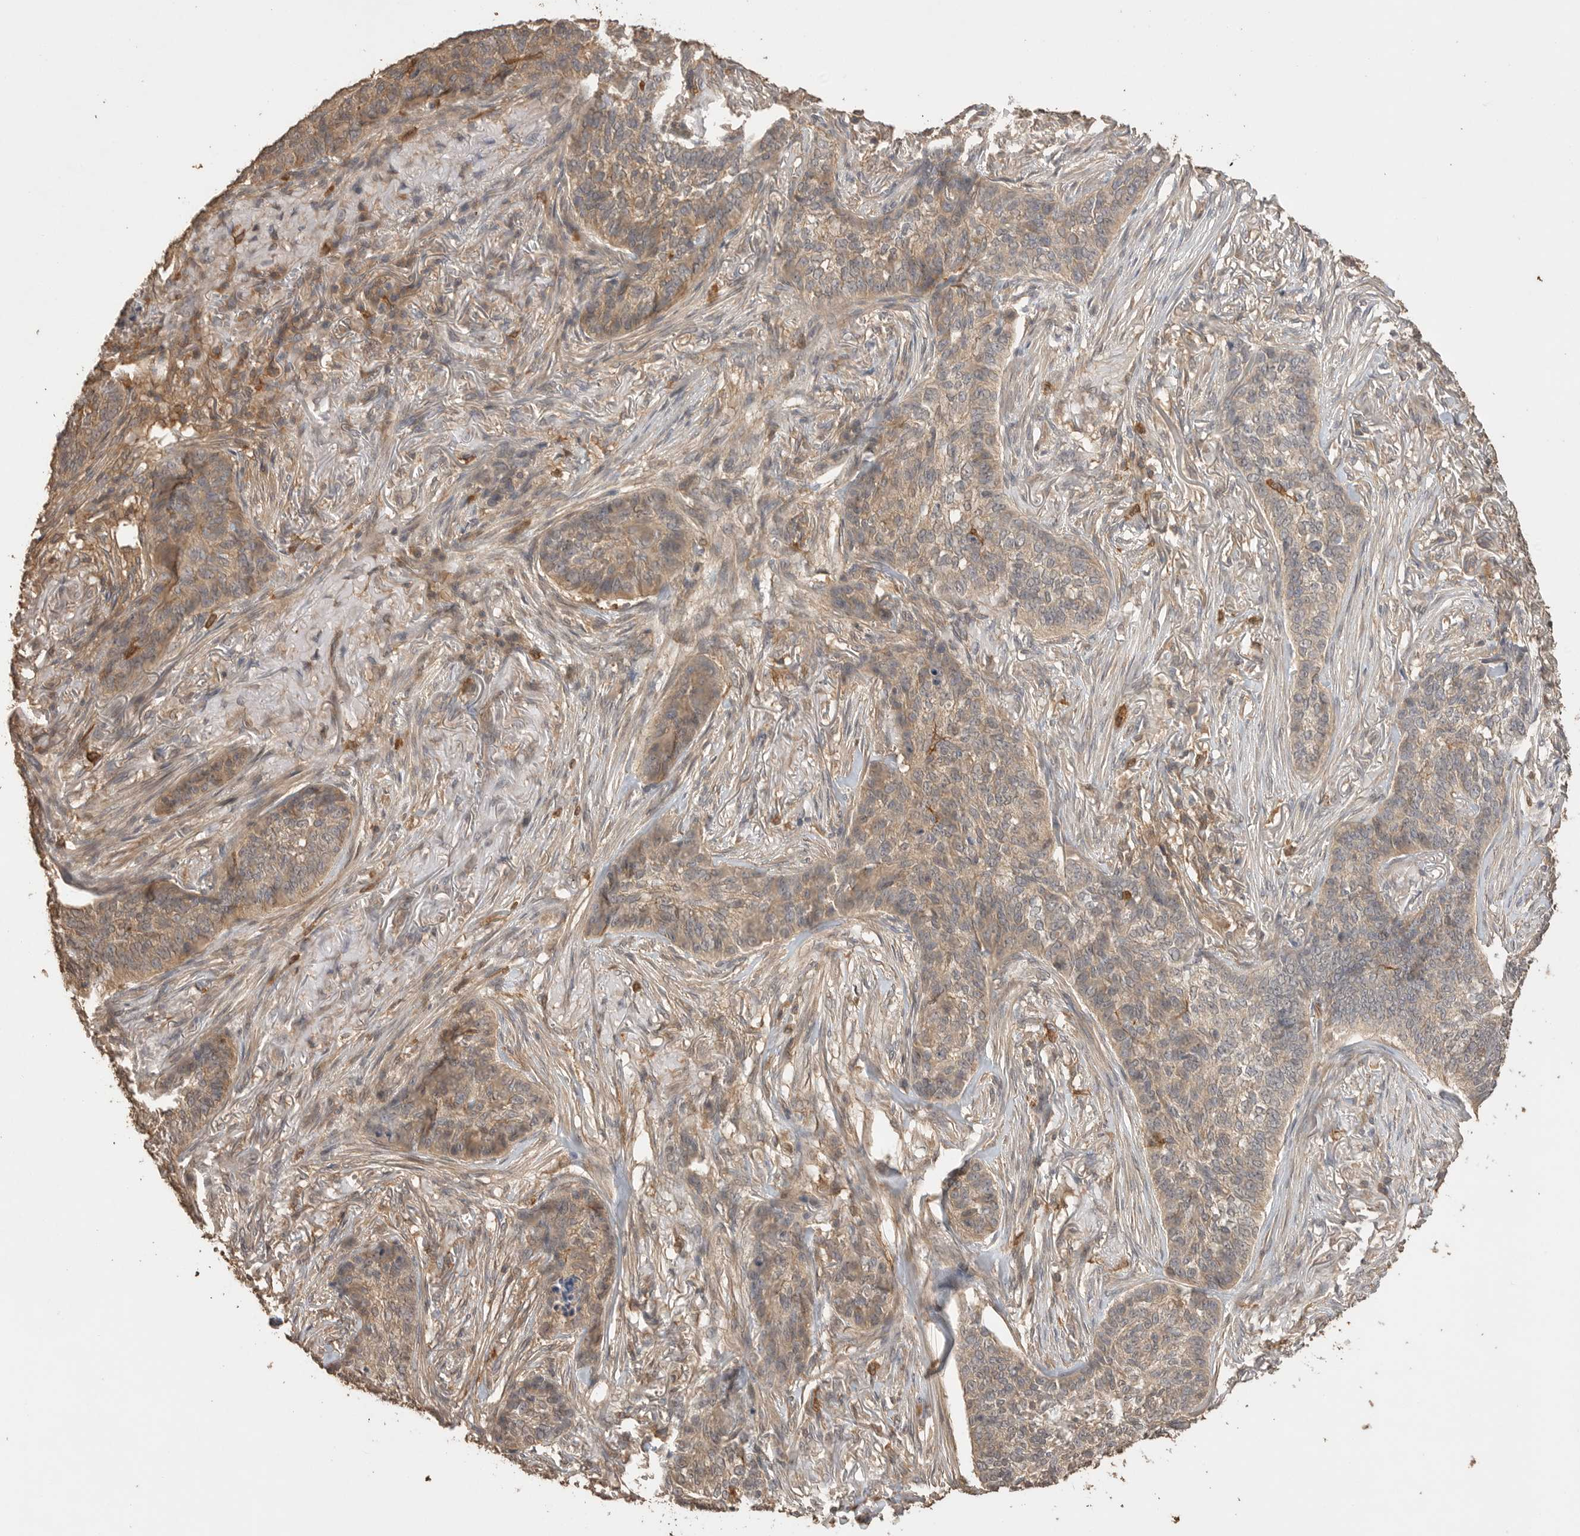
{"staining": {"intensity": "weak", "quantity": ">75%", "location": "cytoplasmic/membranous"}, "tissue": "skin cancer", "cell_type": "Tumor cells", "image_type": "cancer", "snomed": [{"axis": "morphology", "description": "Basal cell carcinoma"}, {"axis": "topography", "description": "Skin"}], "caption": "DAB immunohistochemical staining of skin cancer (basal cell carcinoma) demonstrates weak cytoplasmic/membranous protein staining in about >75% of tumor cells. (Brightfield microscopy of DAB IHC at high magnification).", "gene": "MAP2K1", "patient": {"sex": "male", "age": 85}}